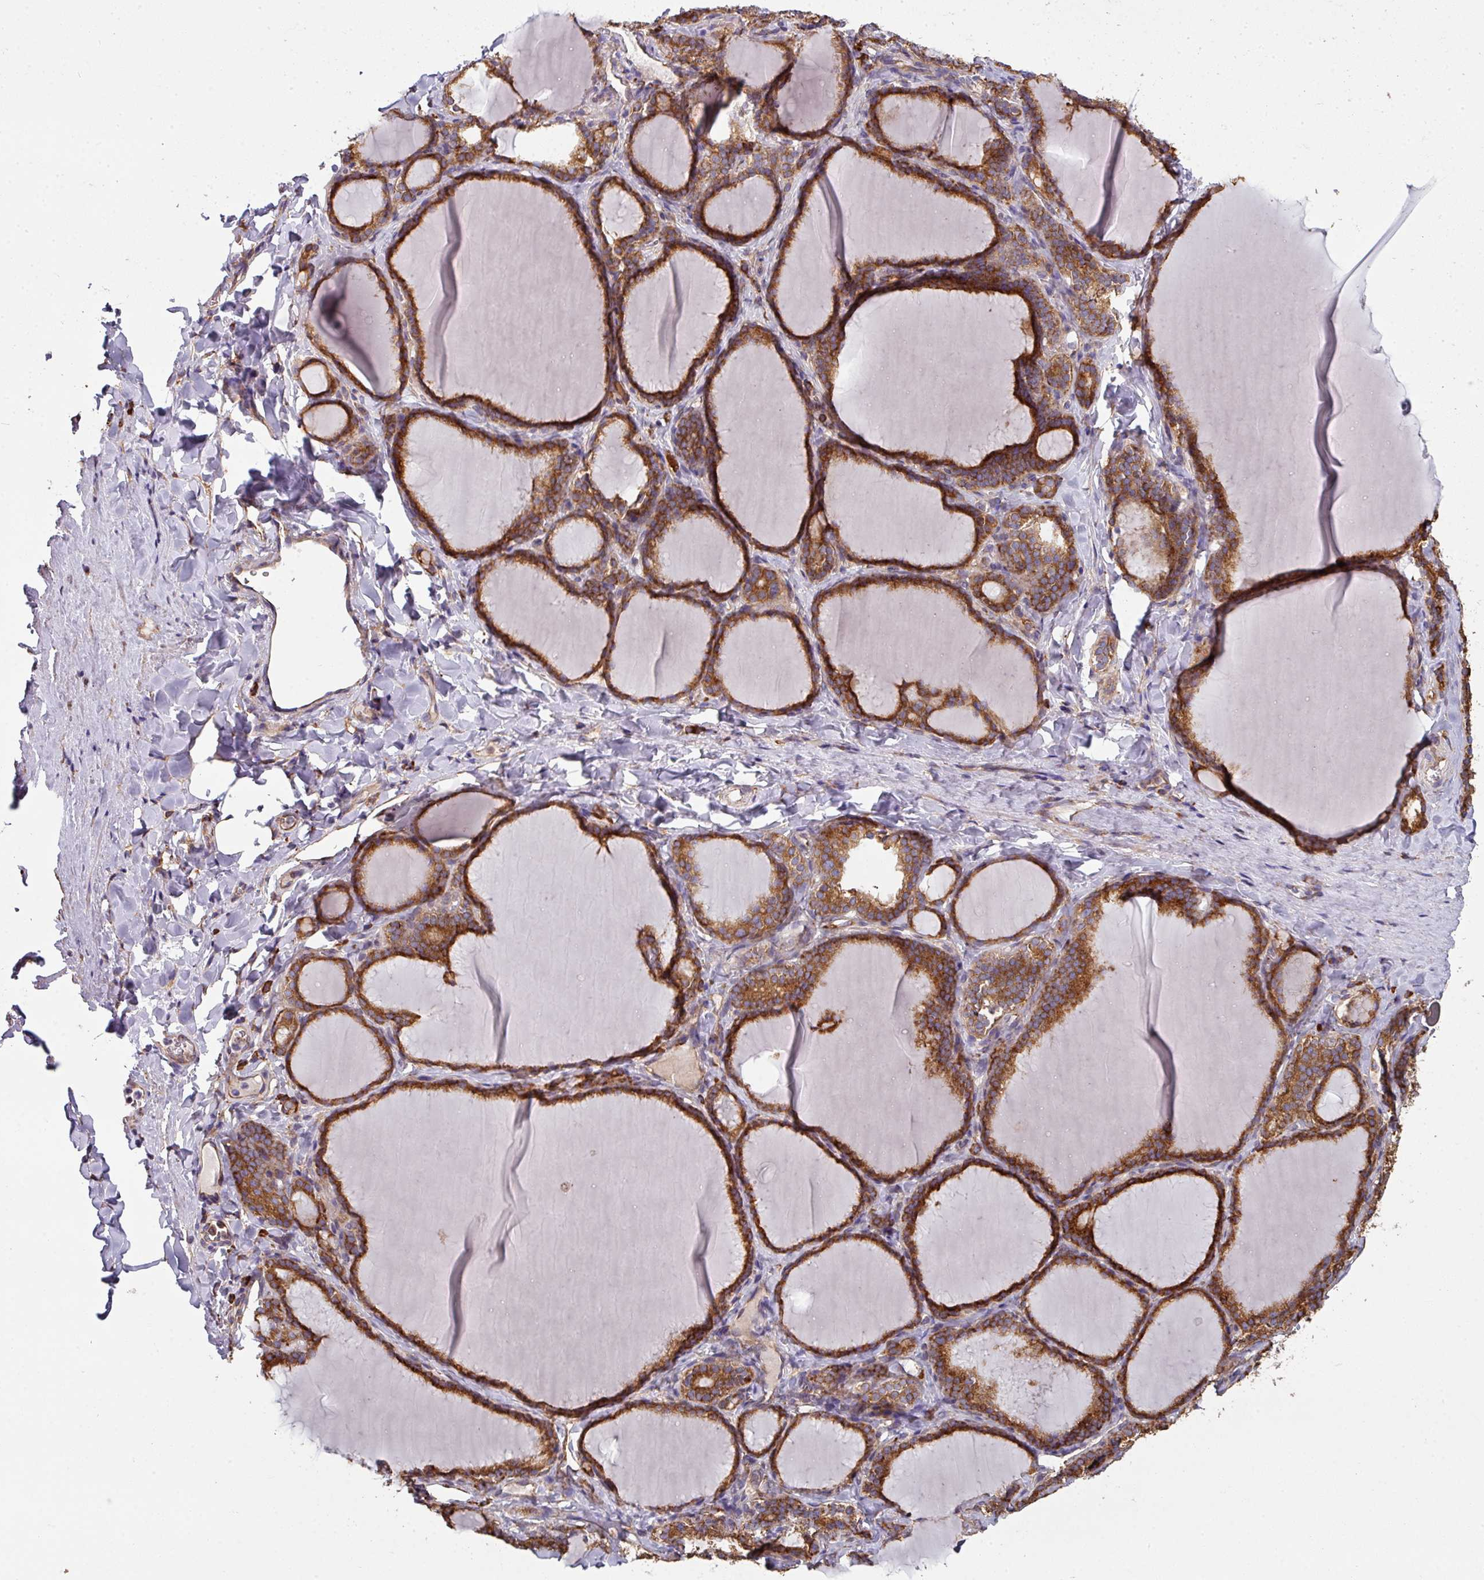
{"staining": {"intensity": "moderate", "quantity": ">75%", "location": "cytoplasmic/membranous"}, "tissue": "thyroid gland", "cell_type": "Glandular cells", "image_type": "normal", "snomed": [{"axis": "morphology", "description": "Normal tissue, NOS"}, {"axis": "topography", "description": "Thyroid gland"}], "caption": "Thyroid gland stained with DAB IHC displays medium levels of moderate cytoplasmic/membranous positivity in approximately >75% of glandular cells.", "gene": "FAT4", "patient": {"sex": "female", "age": 31}}